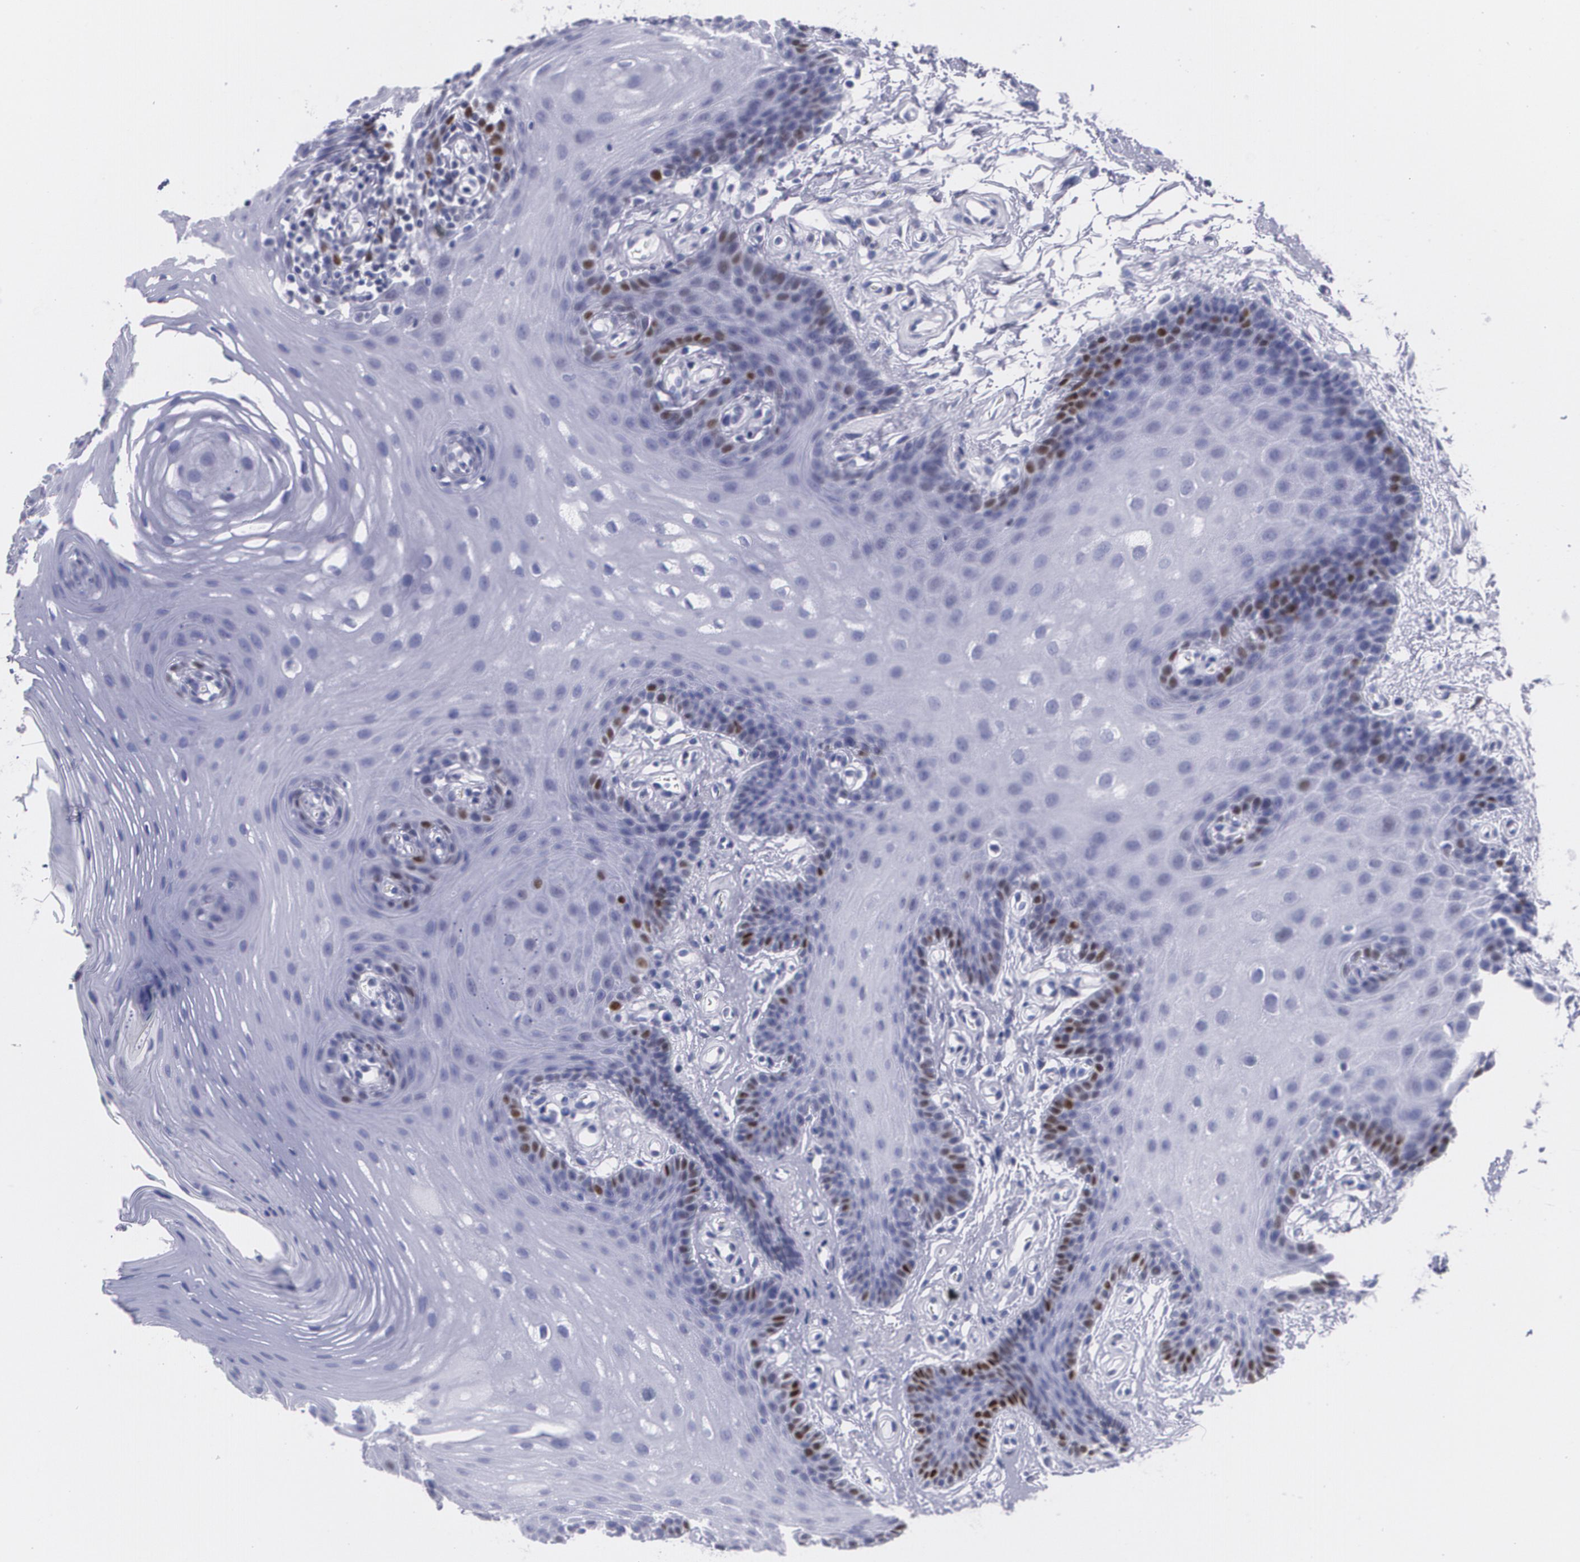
{"staining": {"intensity": "strong", "quantity": "<25%", "location": "nuclear"}, "tissue": "oral mucosa", "cell_type": "Squamous epithelial cells", "image_type": "normal", "snomed": [{"axis": "morphology", "description": "Normal tissue, NOS"}, {"axis": "topography", "description": "Oral tissue"}], "caption": "This is a histology image of IHC staining of normal oral mucosa, which shows strong expression in the nuclear of squamous epithelial cells.", "gene": "TP53", "patient": {"sex": "male", "age": 62}}